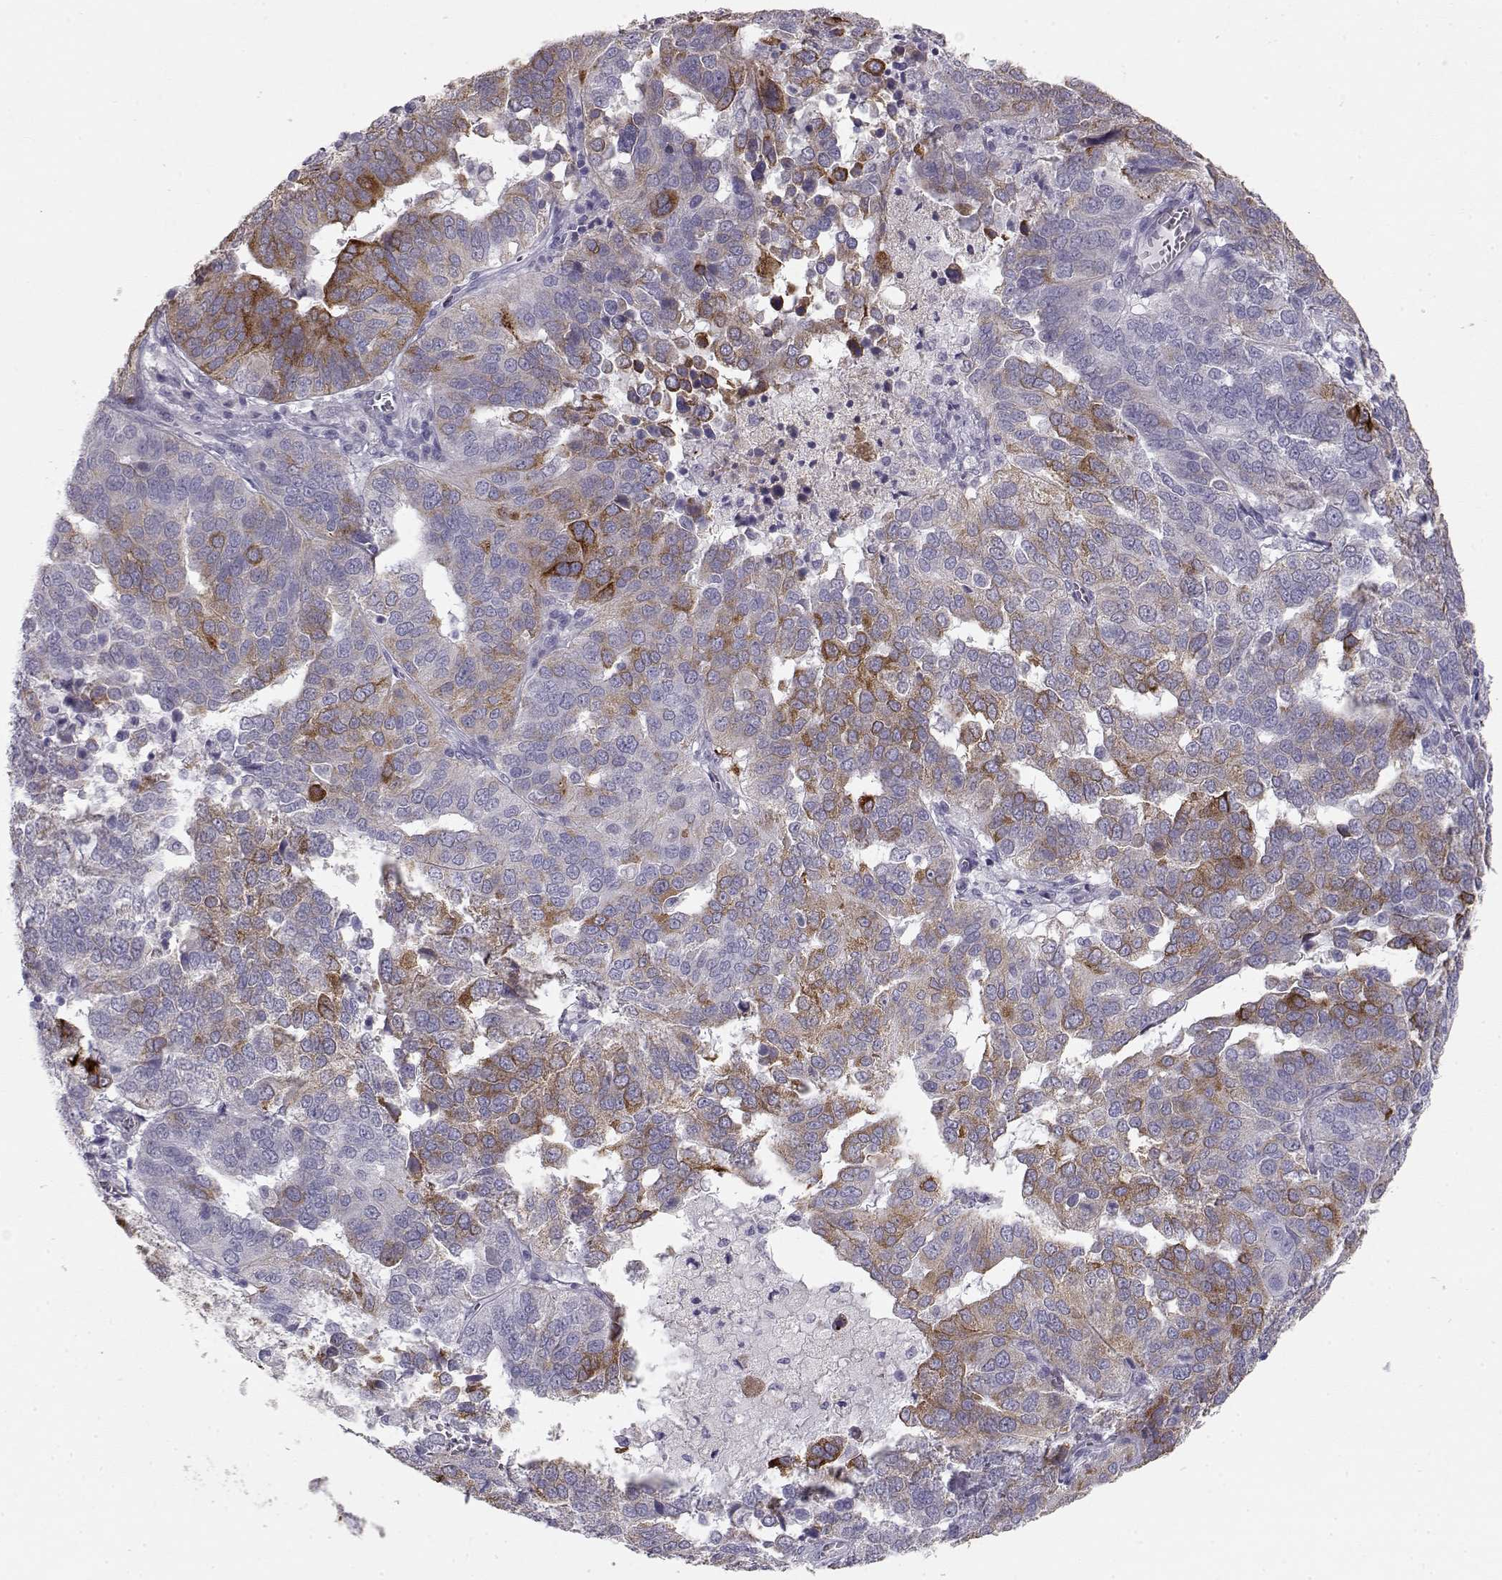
{"staining": {"intensity": "strong", "quantity": "<25%", "location": "cytoplasmic/membranous"}, "tissue": "ovarian cancer", "cell_type": "Tumor cells", "image_type": "cancer", "snomed": [{"axis": "morphology", "description": "Carcinoma, endometroid"}, {"axis": "topography", "description": "Soft tissue"}, {"axis": "topography", "description": "Ovary"}], "caption": "About <25% of tumor cells in ovarian cancer (endometroid carcinoma) display strong cytoplasmic/membranous protein staining as visualized by brown immunohistochemical staining.", "gene": "LAMB3", "patient": {"sex": "female", "age": 52}}